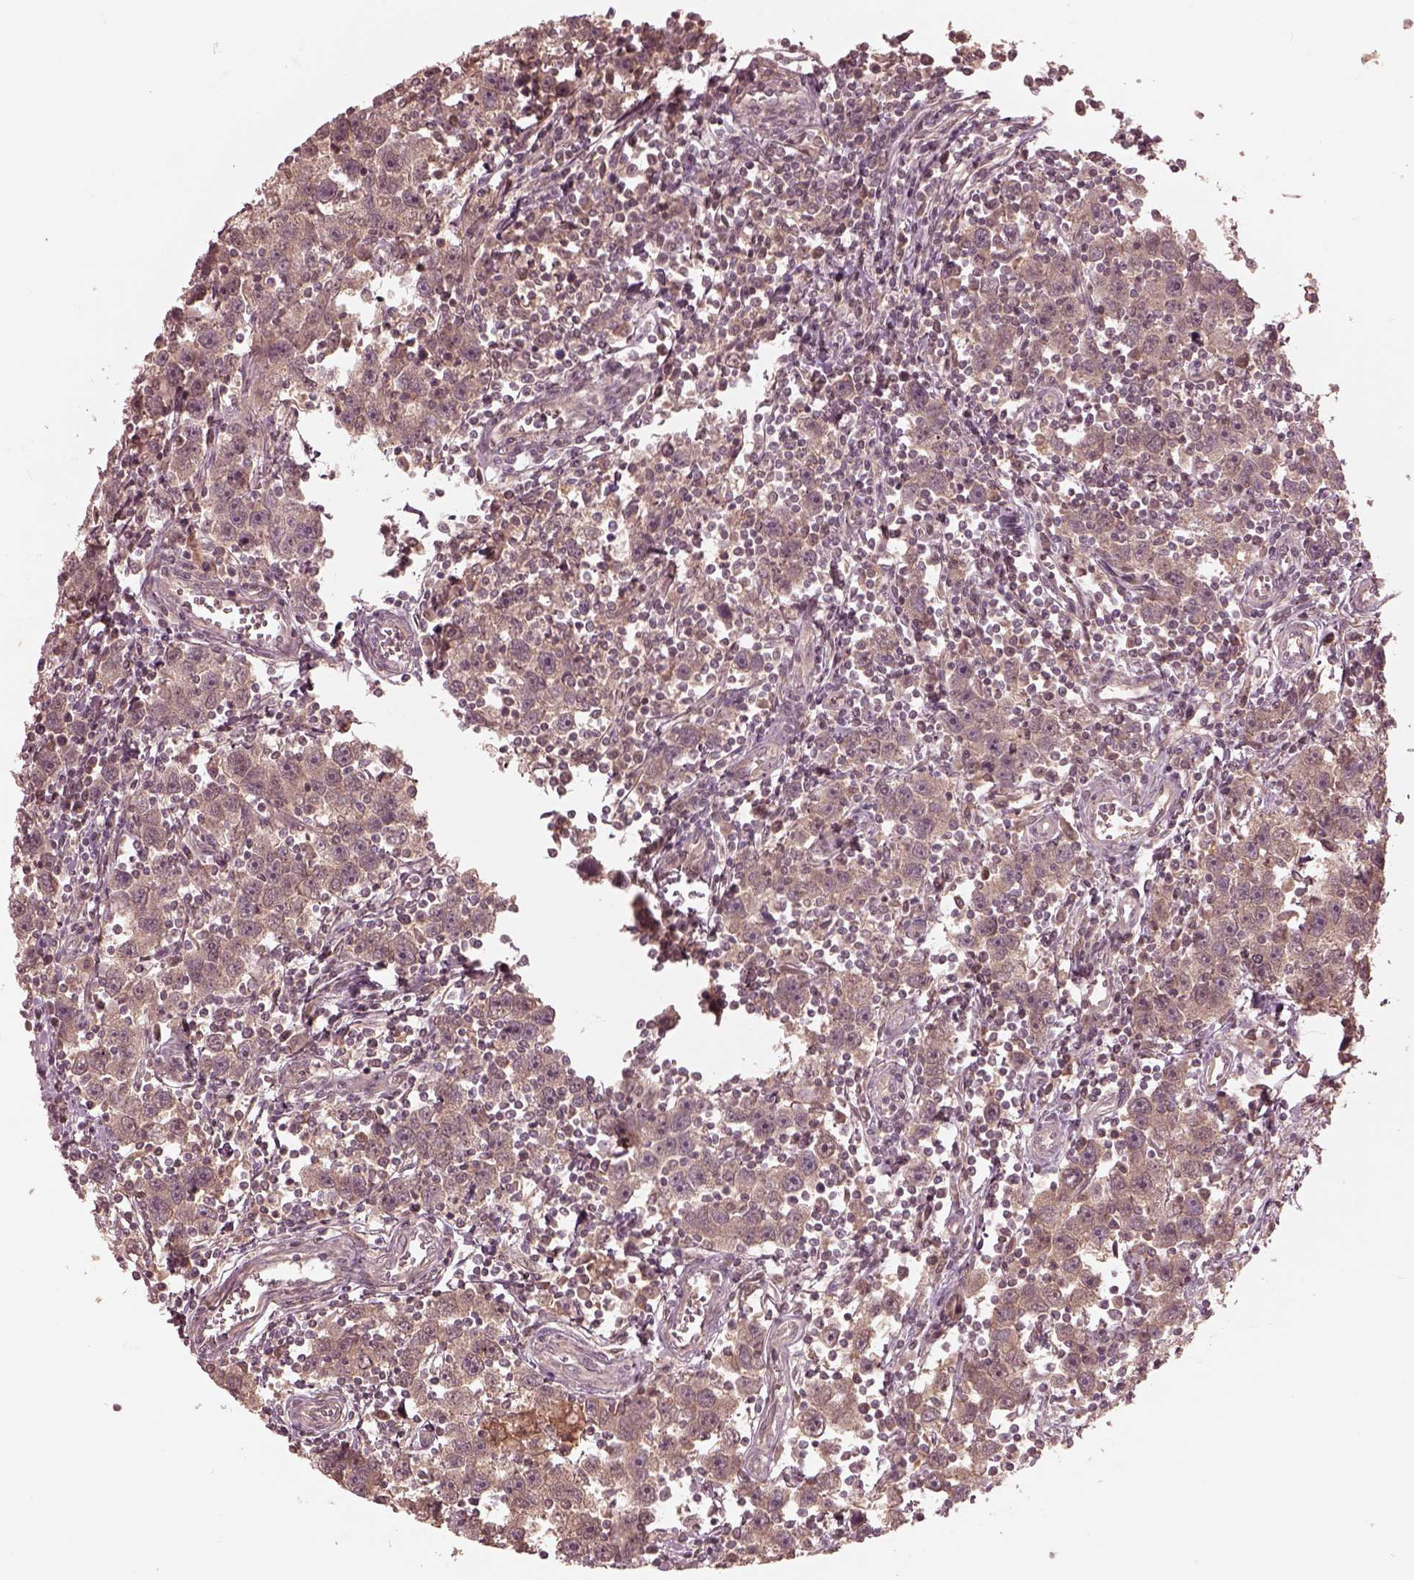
{"staining": {"intensity": "negative", "quantity": "none", "location": "none"}, "tissue": "testis cancer", "cell_type": "Tumor cells", "image_type": "cancer", "snomed": [{"axis": "morphology", "description": "Seminoma, NOS"}, {"axis": "topography", "description": "Testis"}], "caption": "Testis seminoma stained for a protein using immunohistochemistry displays no expression tumor cells.", "gene": "TF", "patient": {"sex": "male", "age": 30}}